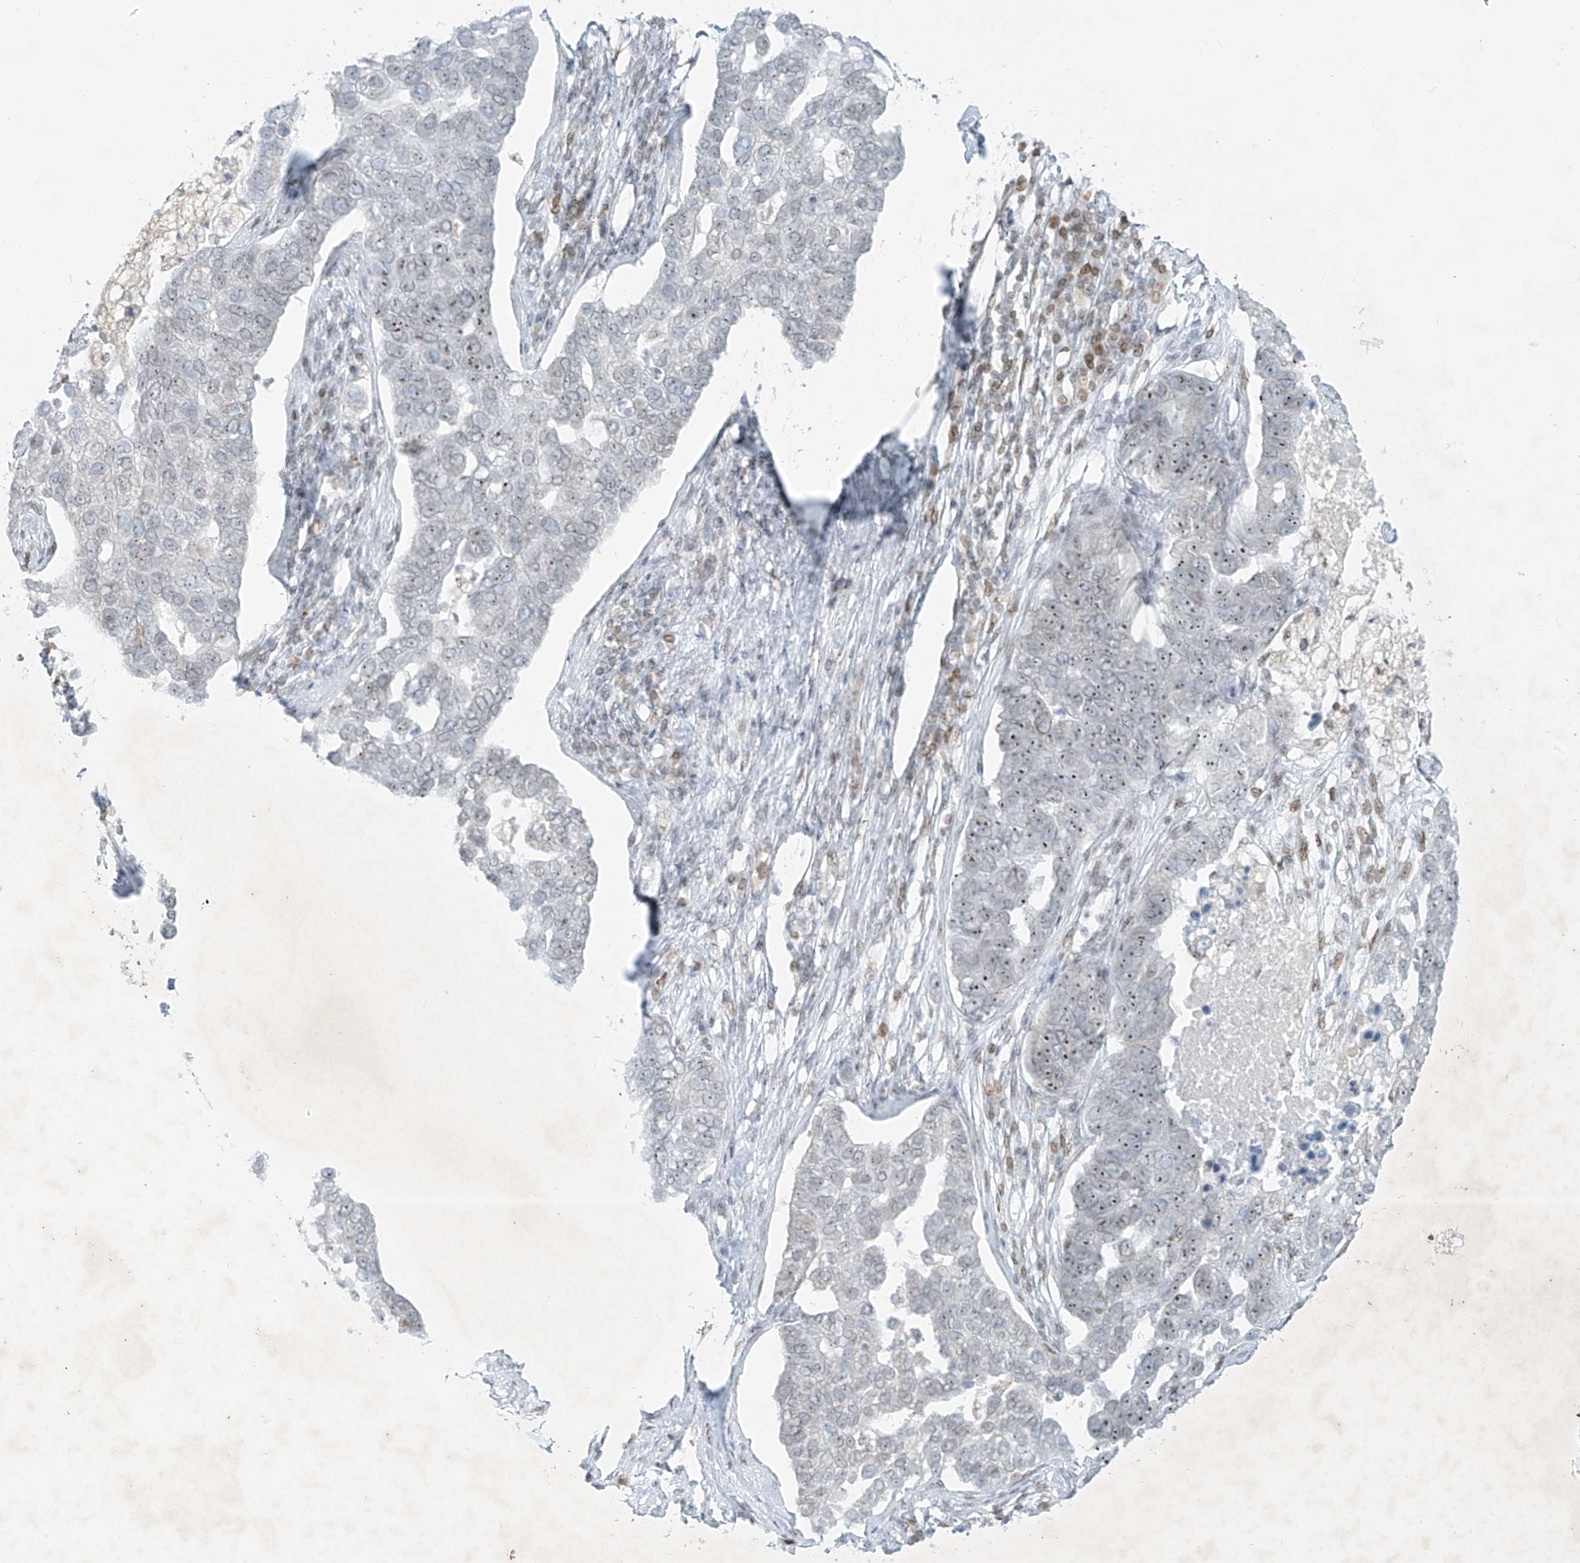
{"staining": {"intensity": "moderate", "quantity": "25%-75%", "location": "nuclear"}, "tissue": "pancreatic cancer", "cell_type": "Tumor cells", "image_type": "cancer", "snomed": [{"axis": "morphology", "description": "Adenocarcinoma, NOS"}, {"axis": "topography", "description": "Pancreas"}], "caption": "Protein expression analysis of pancreatic cancer (adenocarcinoma) reveals moderate nuclear expression in about 25%-75% of tumor cells.", "gene": "SAMD15", "patient": {"sex": "female", "age": 61}}